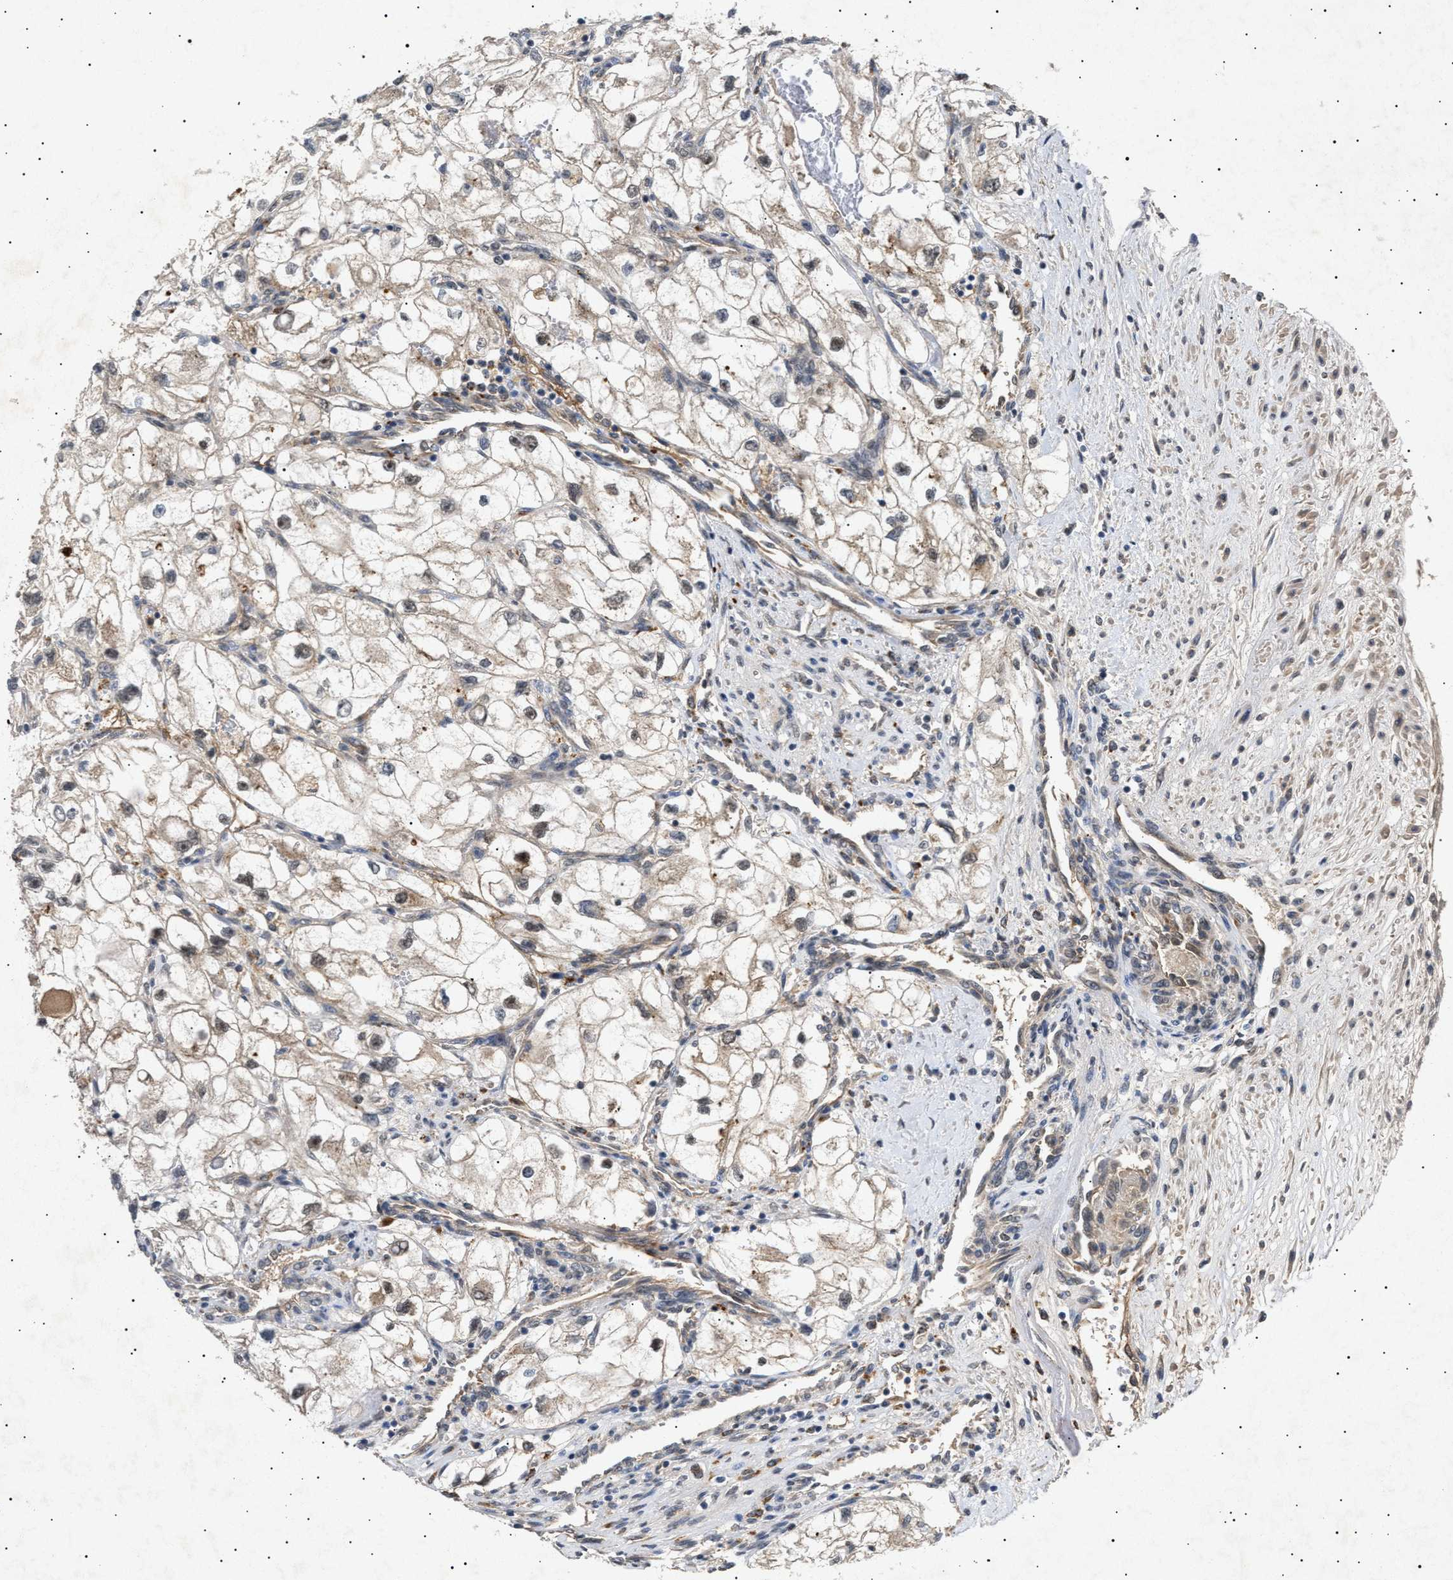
{"staining": {"intensity": "weak", "quantity": ">75%", "location": "cytoplasmic/membranous"}, "tissue": "renal cancer", "cell_type": "Tumor cells", "image_type": "cancer", "snomed": [{"axis": "morphology", "description": "Adenocarcinoma, NOS"}, {"axis": "topography", "description": "Kidney"}], "caption": "IHC (DAB (3,3'-diaminobenzidine)) staining of renal adenocarcinoma shows weak cytoplasmic/membranous protein expression in about >75% of tumor cells.", "gene": "SIRT5", "patient": {"sex": "female", "age": 70}}